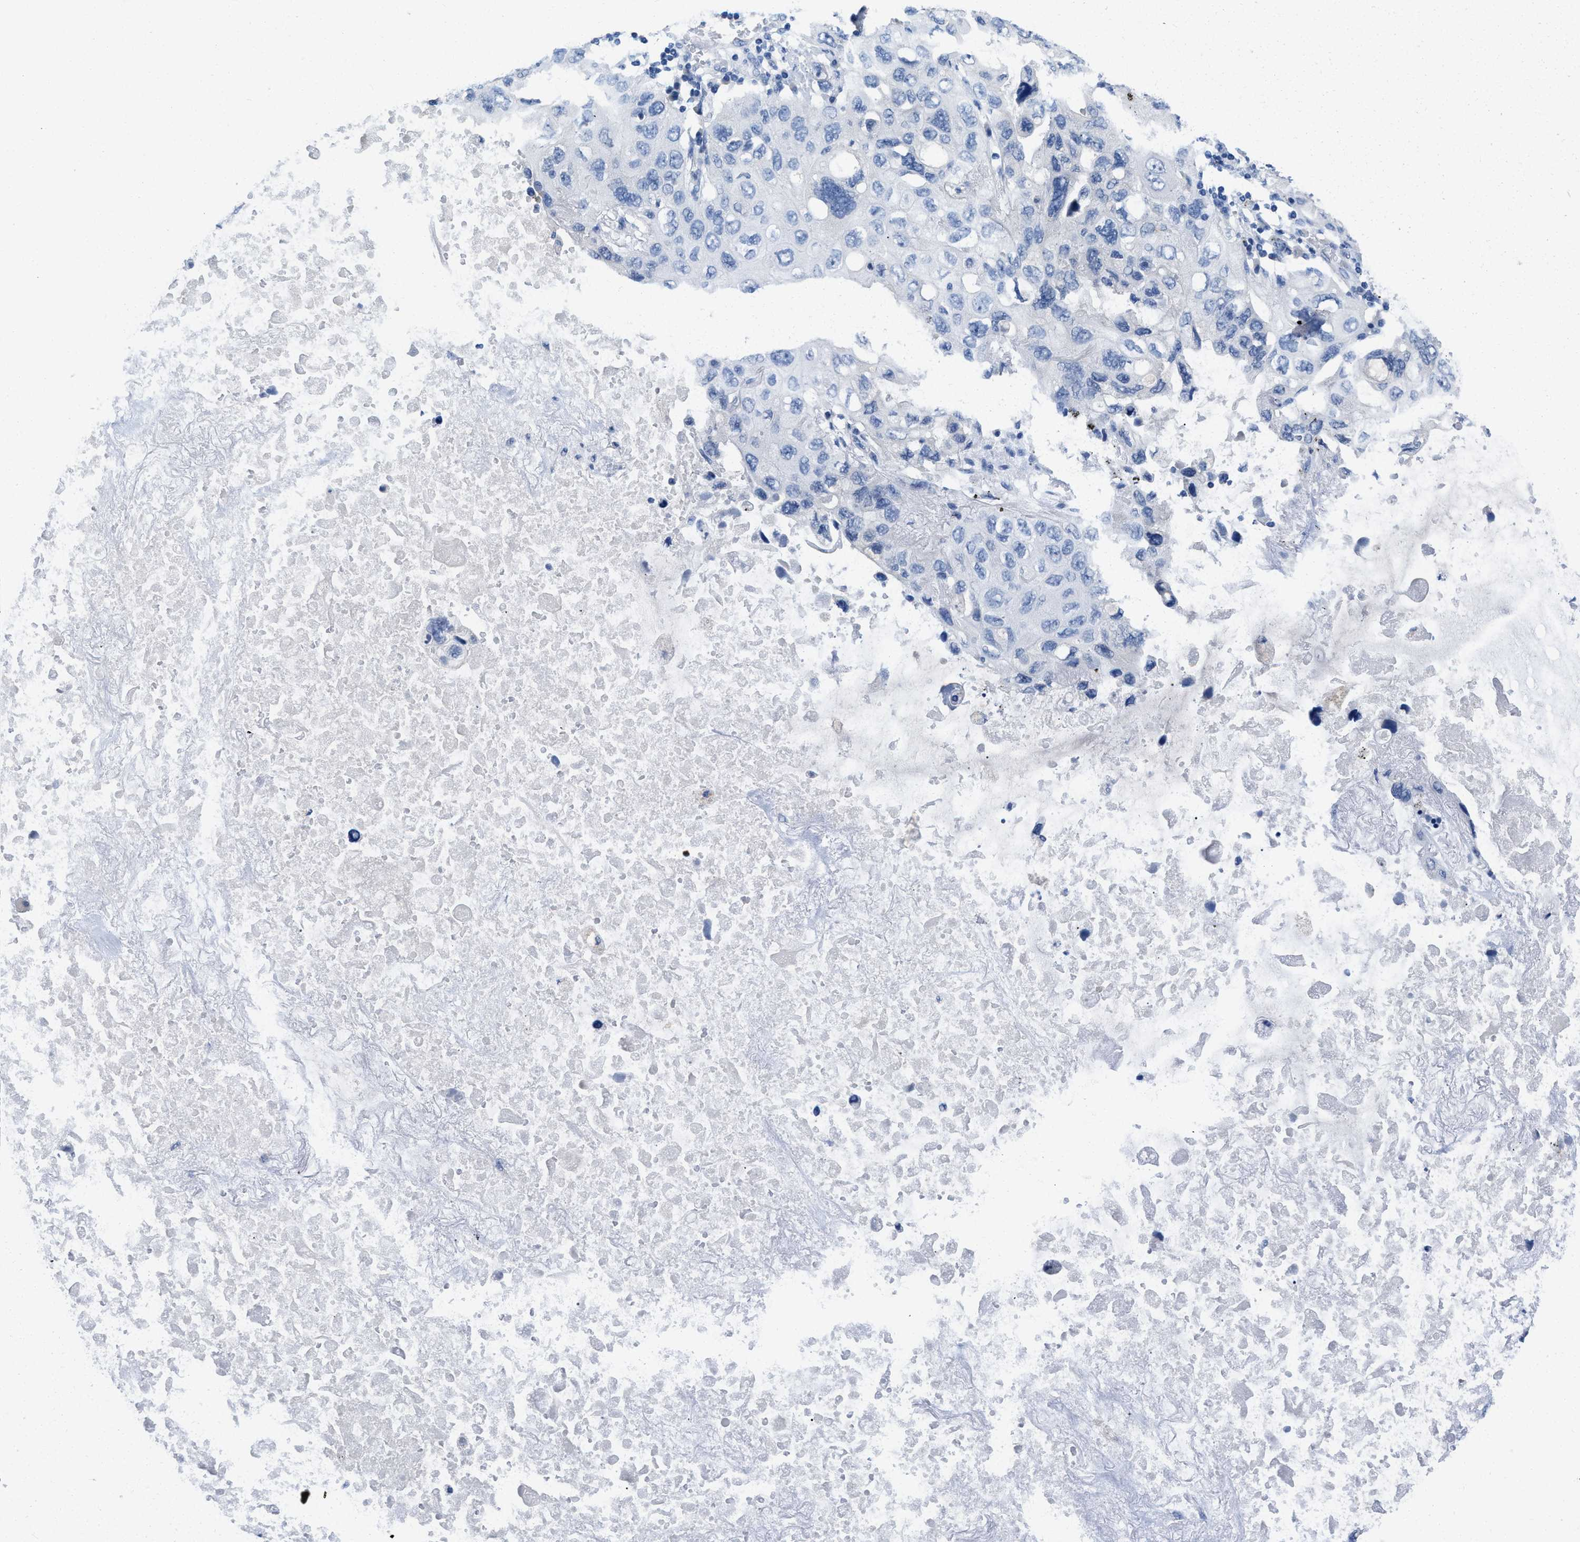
{"staining": {"intensity": "negative", "quantity": "none", "location": "none"}, "tissue": "lung cancer", "cell_type": "Tumor cells", "image_type": "cancer", "snomed": [{"axis": "morphology", "description": "Squamous cell carcinoma, NOS"}, {"axis": "topography", "description": "Lung"}], "caption": "Human lung cancer stained for a protein using immunohistochemistry demonstrates no staining in tumor cells.", "gene": "PYY", "patient": {"sex": "female", "age": 73}}